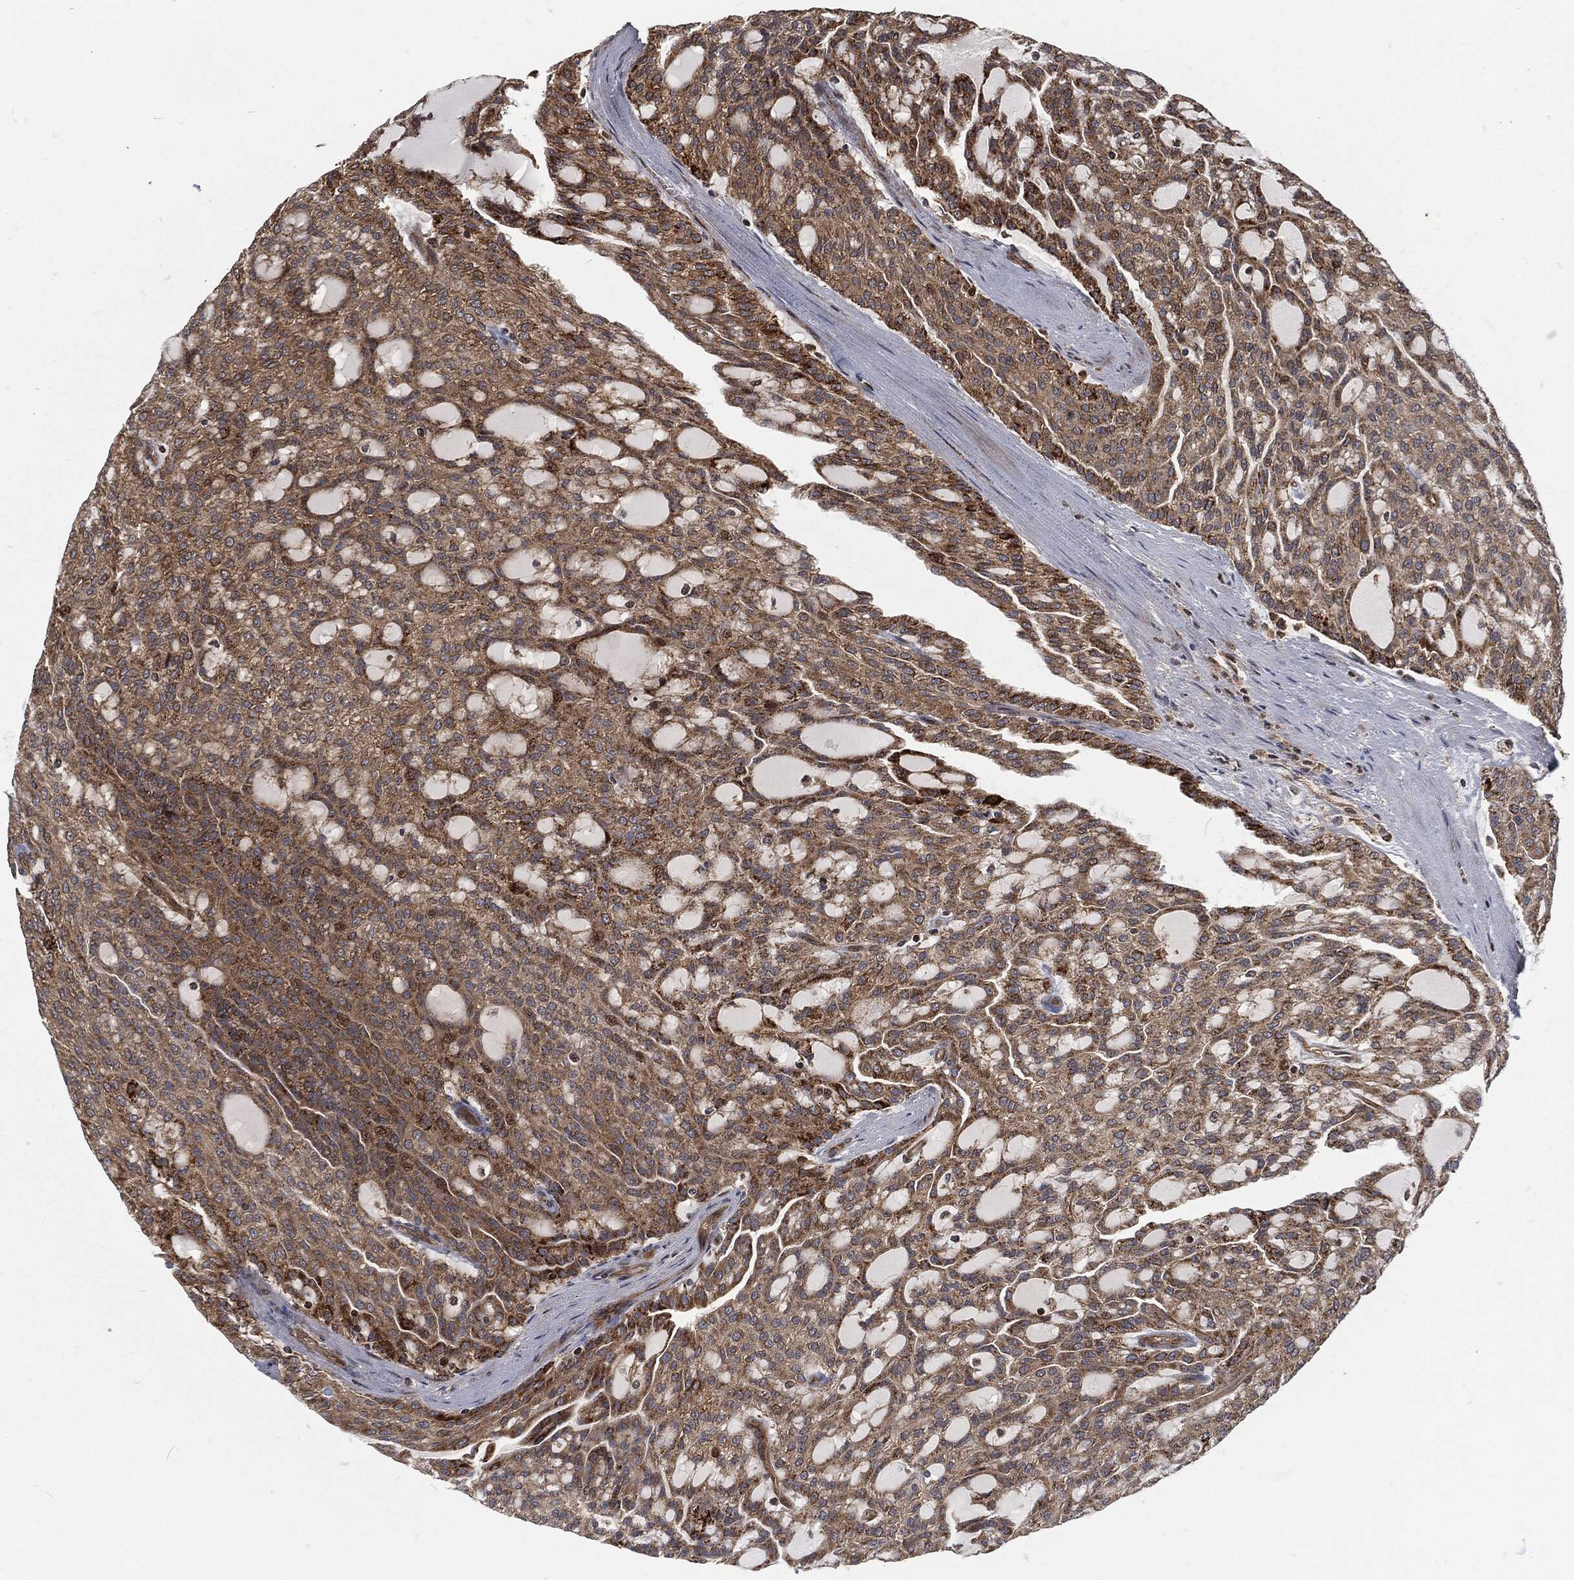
{"staining": {"intensity": "moderate", "quantity": ">75%", "location": "cytoplasmic/membranous"}, "tissue": "renal cancer", "cell_type": "Tumor cells", "image_type": "cancer", "snomed": [{"axis": "morphology", "description": "Adenocarcinoma, NOS"}, {"axis": "topography", "description": "Kidney"}], "caption": "An immunohistochemistry histopathology image of neoplastic tissue is shown. Protein staining in brown highlights moderate cytoplasmic/membranous positivity in adenocarcinoma (renal) within tumor cells.", "gene": "RFTN1", "patient": {"sex": "male", "age": 63}}